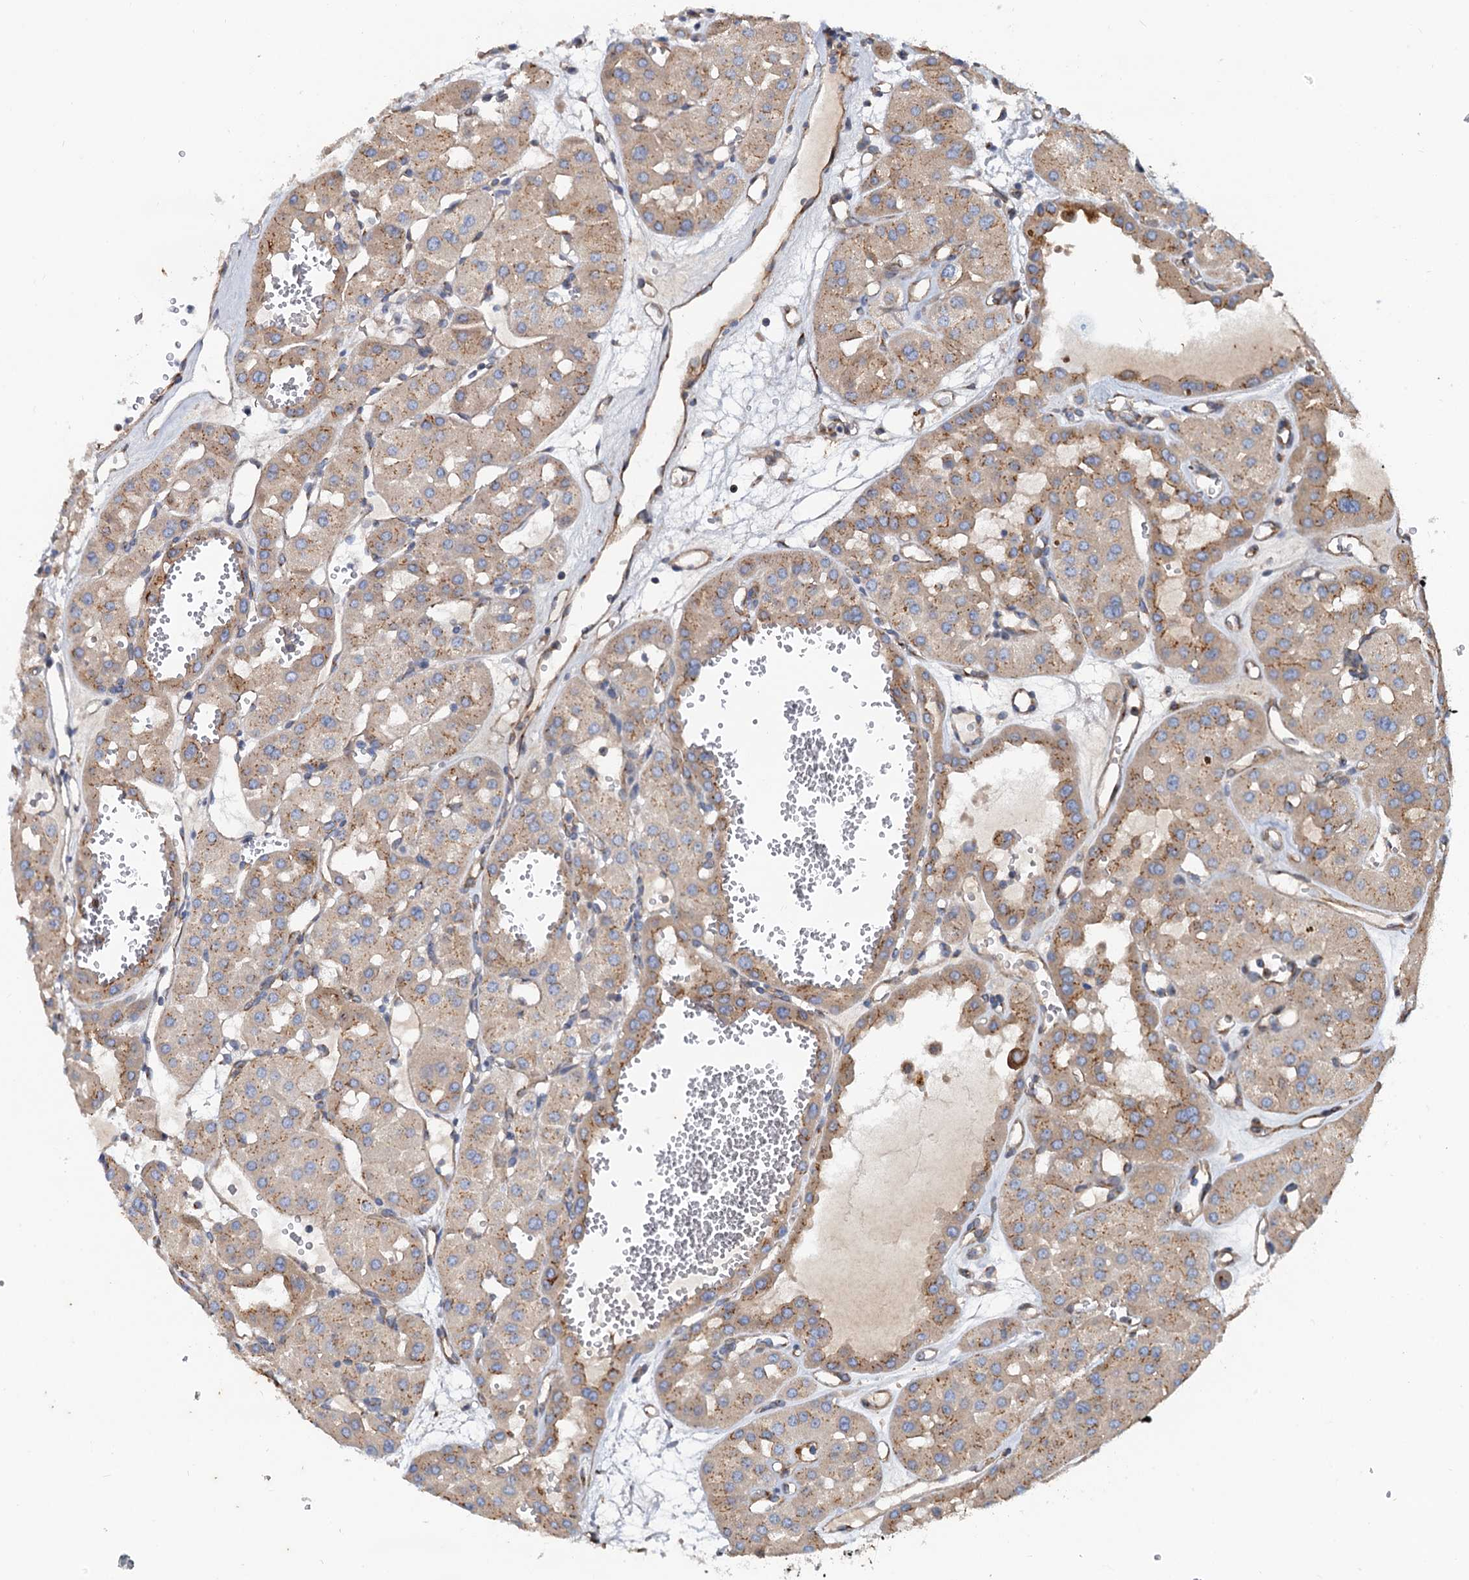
{"staining": {"intensity": "moderate", "quantity": ">75%", "location": "cytoplasmic/membranous"}, "tissue": "renal cancer", "cell_type": "Tumor cells", "image_type": "cancer", "snomed": [{"axis": "morphology", "description": "Carcinoma, NOS"}, {"axis": "topography", "description": "Kidney"}], "caption": "Immunohistochemistry (IHC) (DAB (3,3'-diaminobenzidine)) staining of human renal cancer demonstrates moderate cytoplasmic/membranous protein staining in approximately >75% of tumor cells. (Brightfield microscopy of DAB IHC at high magnification).", "gene": "NGRN", "patient": {"sex": "female", "age": 75}}